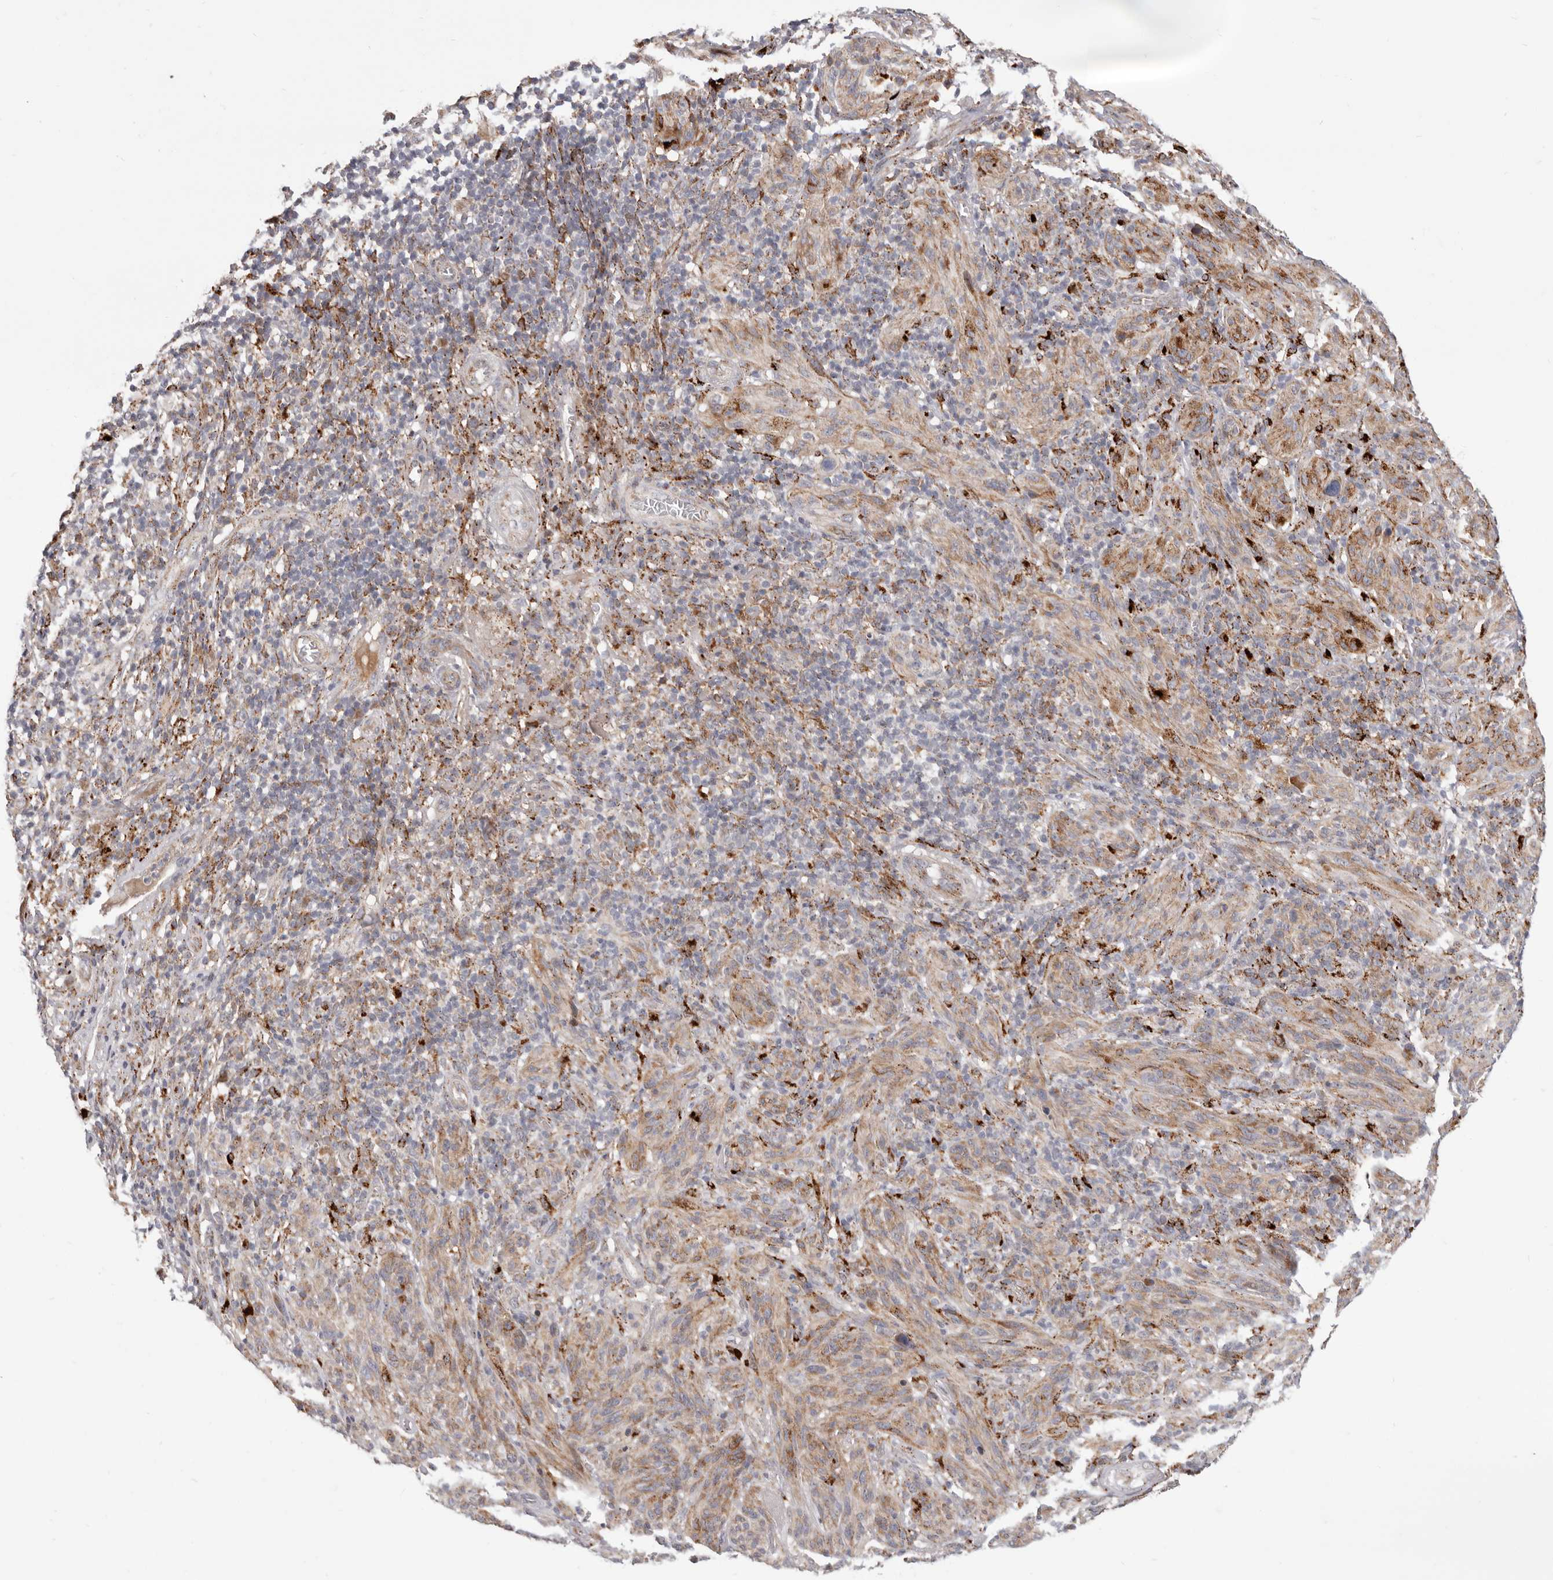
{"staining": {"intensity": "strong", "quantity": "25%-75%", "location": "cytoplasmic/membranous"}, "tissue": "melanoma", "cell_type": "Tumor cells", "image_type": "cancer", "snomed": [{"axis": "morphology", "description": "Malignant melanoma, NOS"}, {"axis": "topography", "description": "Skin of head"}], "caption": "Malignant melanoma tissue exhibits strong cytoplasmic/membranous staining in about 25%-75% of tumor cells, visualized by immunohistochemistry. (IHC, brightfield microscopy, high magnification).", "gene": "TOR3A", "patient": {"sex": "male", "age": 96}}